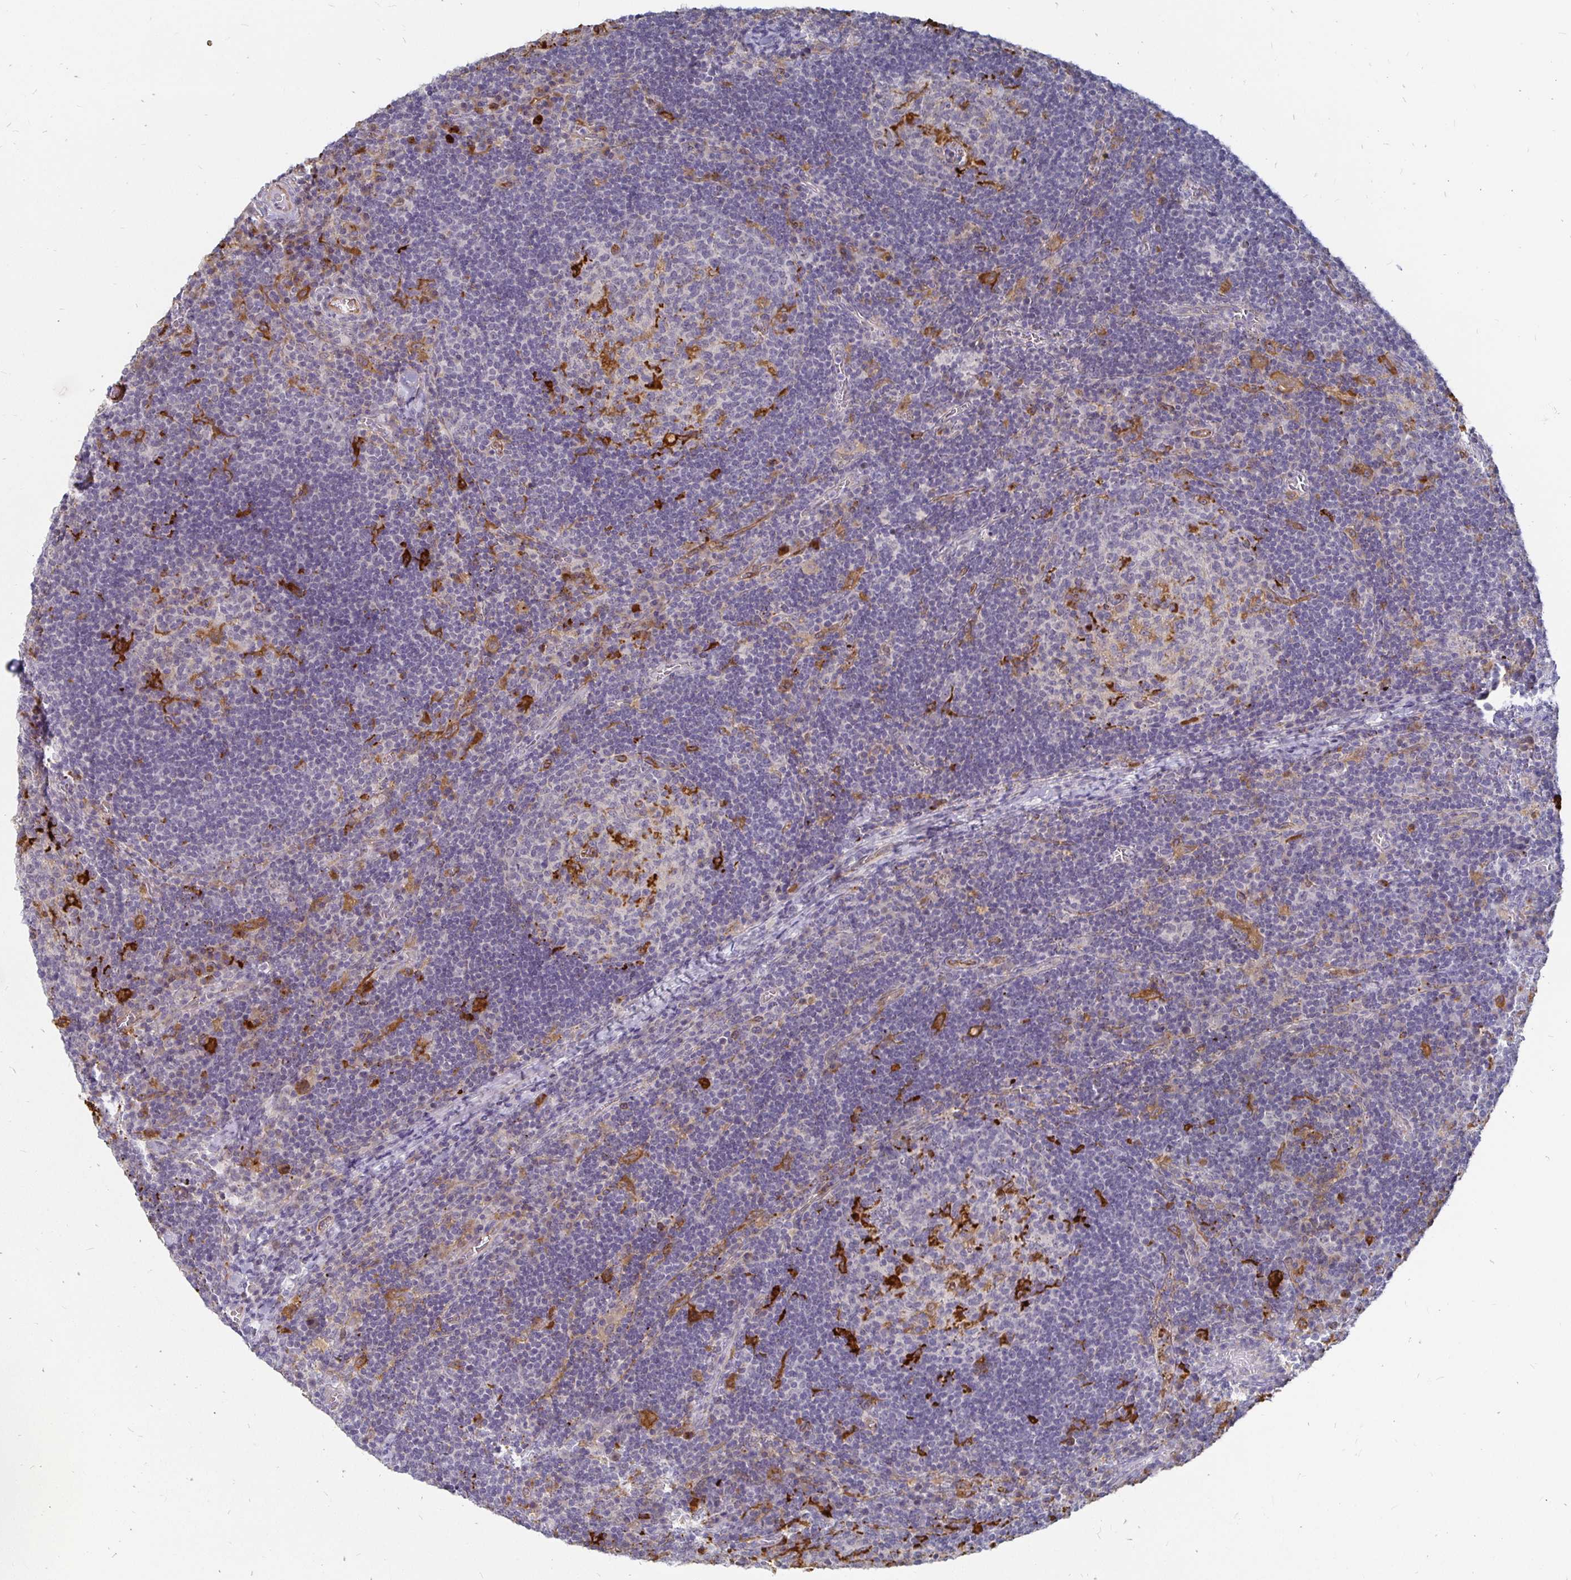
{"staining": {"intensity": "strong", "quantity": "<25%", "location": "cytoplasmic/membranous"}, "tissue": "lymph node", "cell_type": "Germinal center cells", "image_type": "normal", "snomed": [{"axis": "morphology", "description": "Normal tissue, NOS"}, {"axis": "topography", "description": "Lymph node"}], "caption": "Immunohistochemical staining of unremarkable lymph node exhibits medium levels of strong cytoplasmic/membranous positivity in approximately <25% of germinal center cells.", "gene": "CCDC85A", "patient": {"sex": "male", "age": 67}}